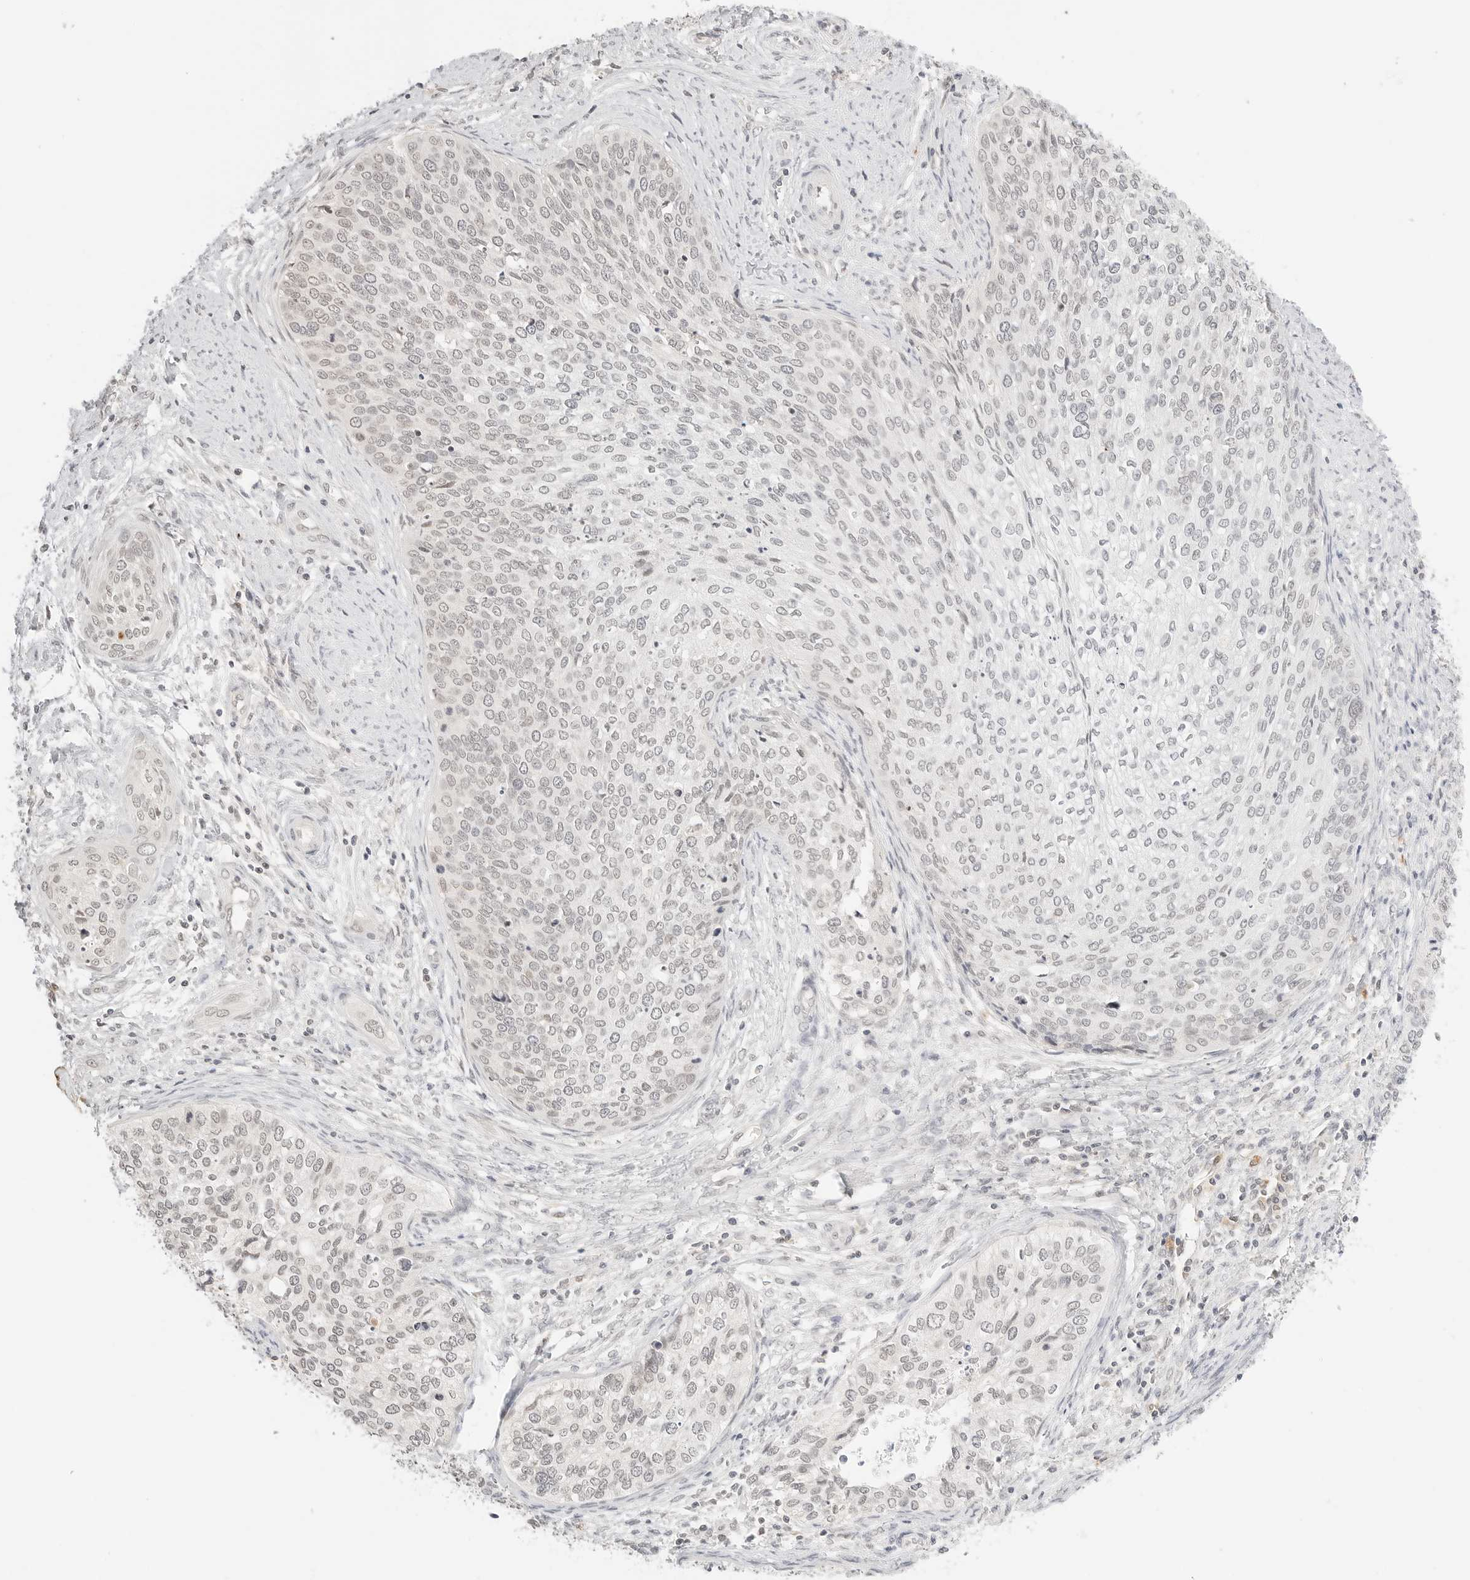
{"staining": {"intensity": "weak", "quantity": "<25%", "location": "nuclear"}, "tissue": "cervical cancer", "cell_type": "Tumor cells", "image_type": "cancer", "snomed": [{"axis": "morphology", "description": "Squamous cell carcinoma, NOS"}, {"axis": "topography", "description": "Cervix"}], "caption": "Immunohistochemistry image of neoplastic tissue: cervical cancer (squamous cell carcinoma) stained with DAB (3,3'-diaminobenzidine) demonstrates no significant protein positivity in tumor cells.", "gene": "RPS6KL1", "patient": {"sex": "female", "age": 37}}